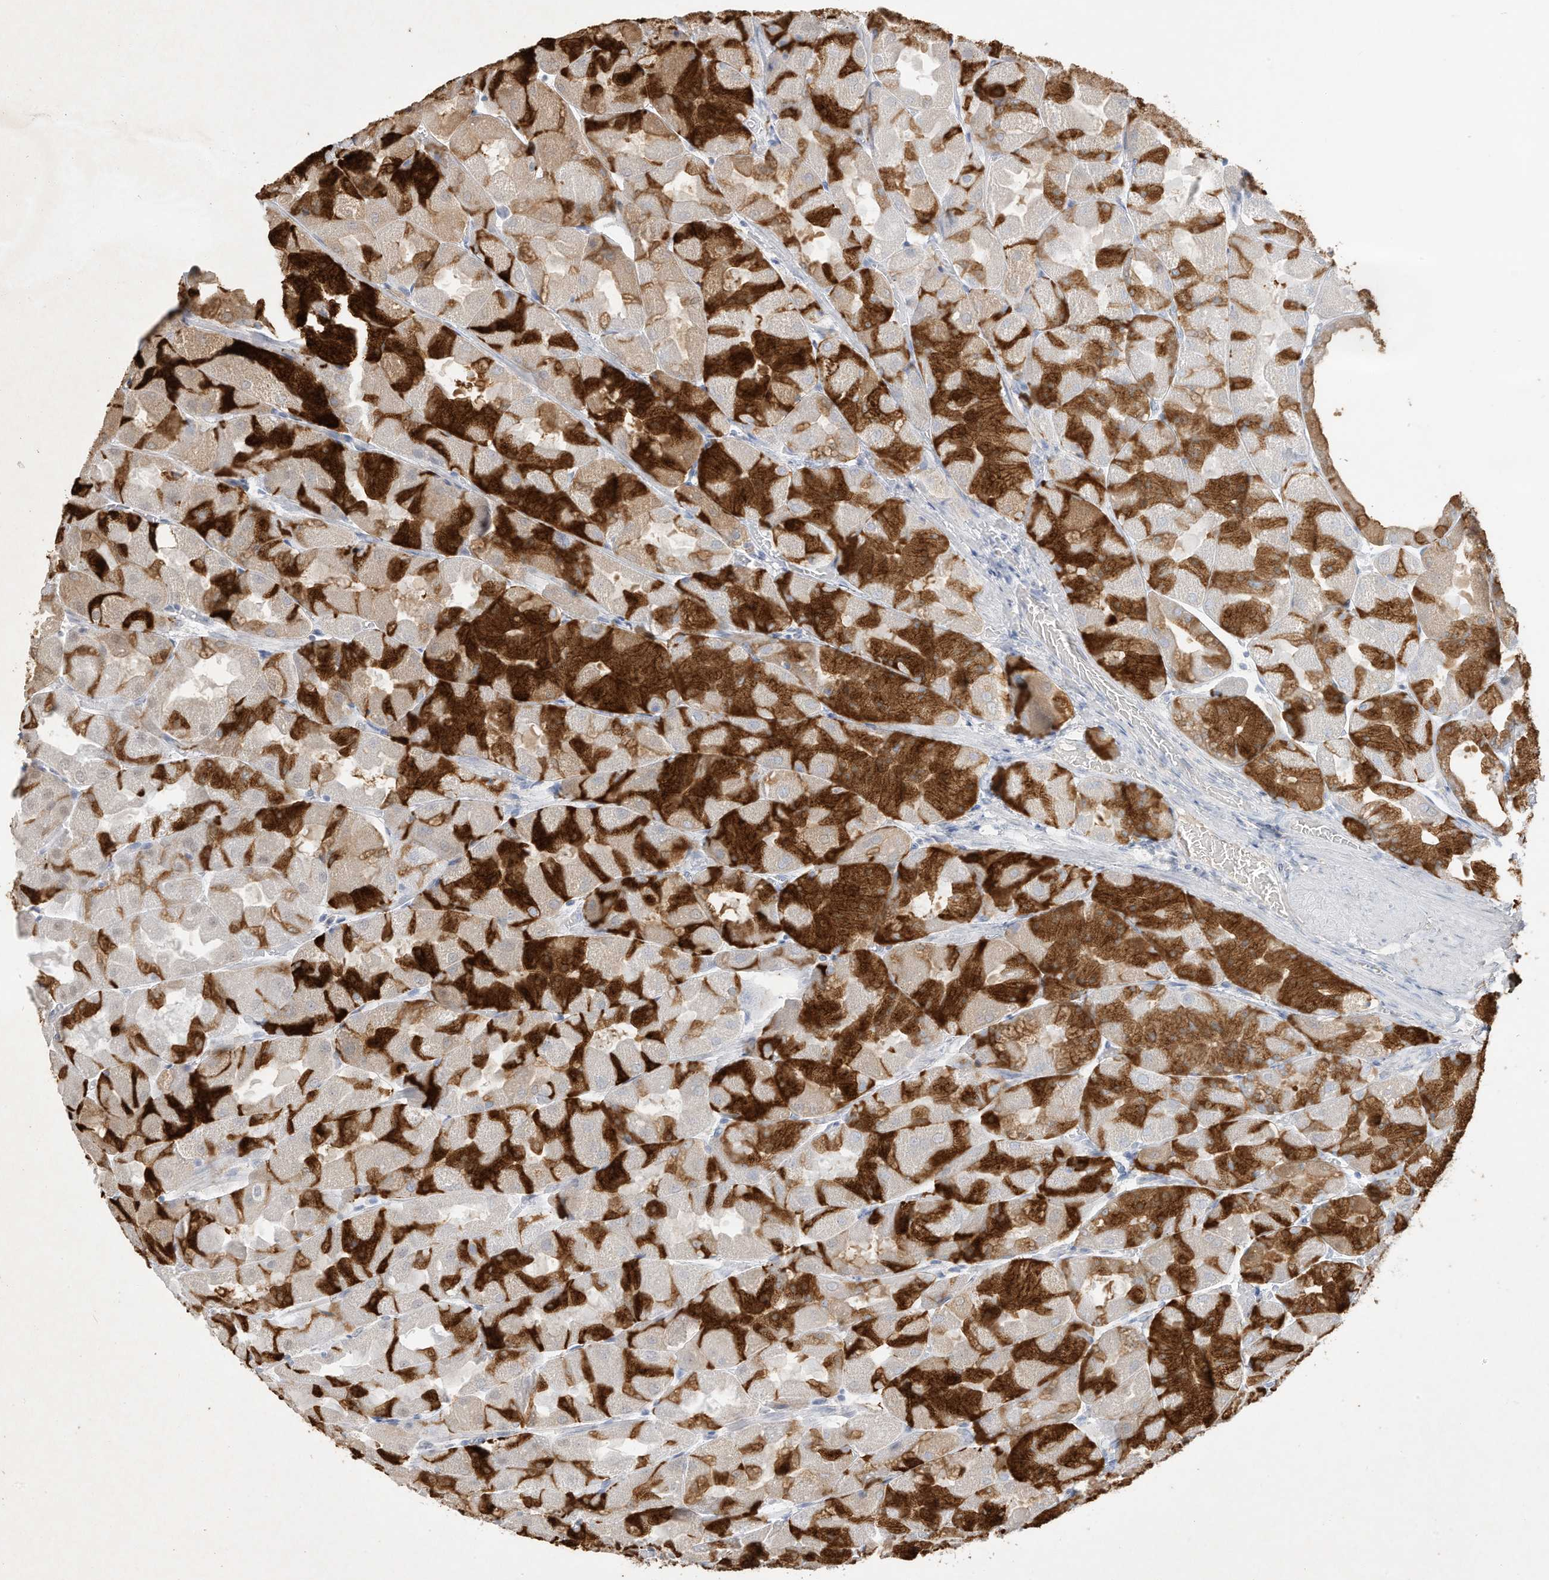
{"staining": {"intensity": "strong", "quantity": "25%-75%", "location": "cytoplasmic/membranous"}, "tissue": "stomach", "cell_type": "Glandular cells", "image_type": "normal", "snomed": [{"axis": "morphology", "description": "Normal tissue, NOS"}, {"axis": "topography", "description": "Stomach"}], "caption": "IHC (DAB (3,3'-diaminobenzidine)) staining of benign stomach exhibits strong cytoplasmic/membranous protein positivity in about 25%-75% of glandular cells.", "gene": "PGC", "patient": {"sex": "female", "age": 61}}